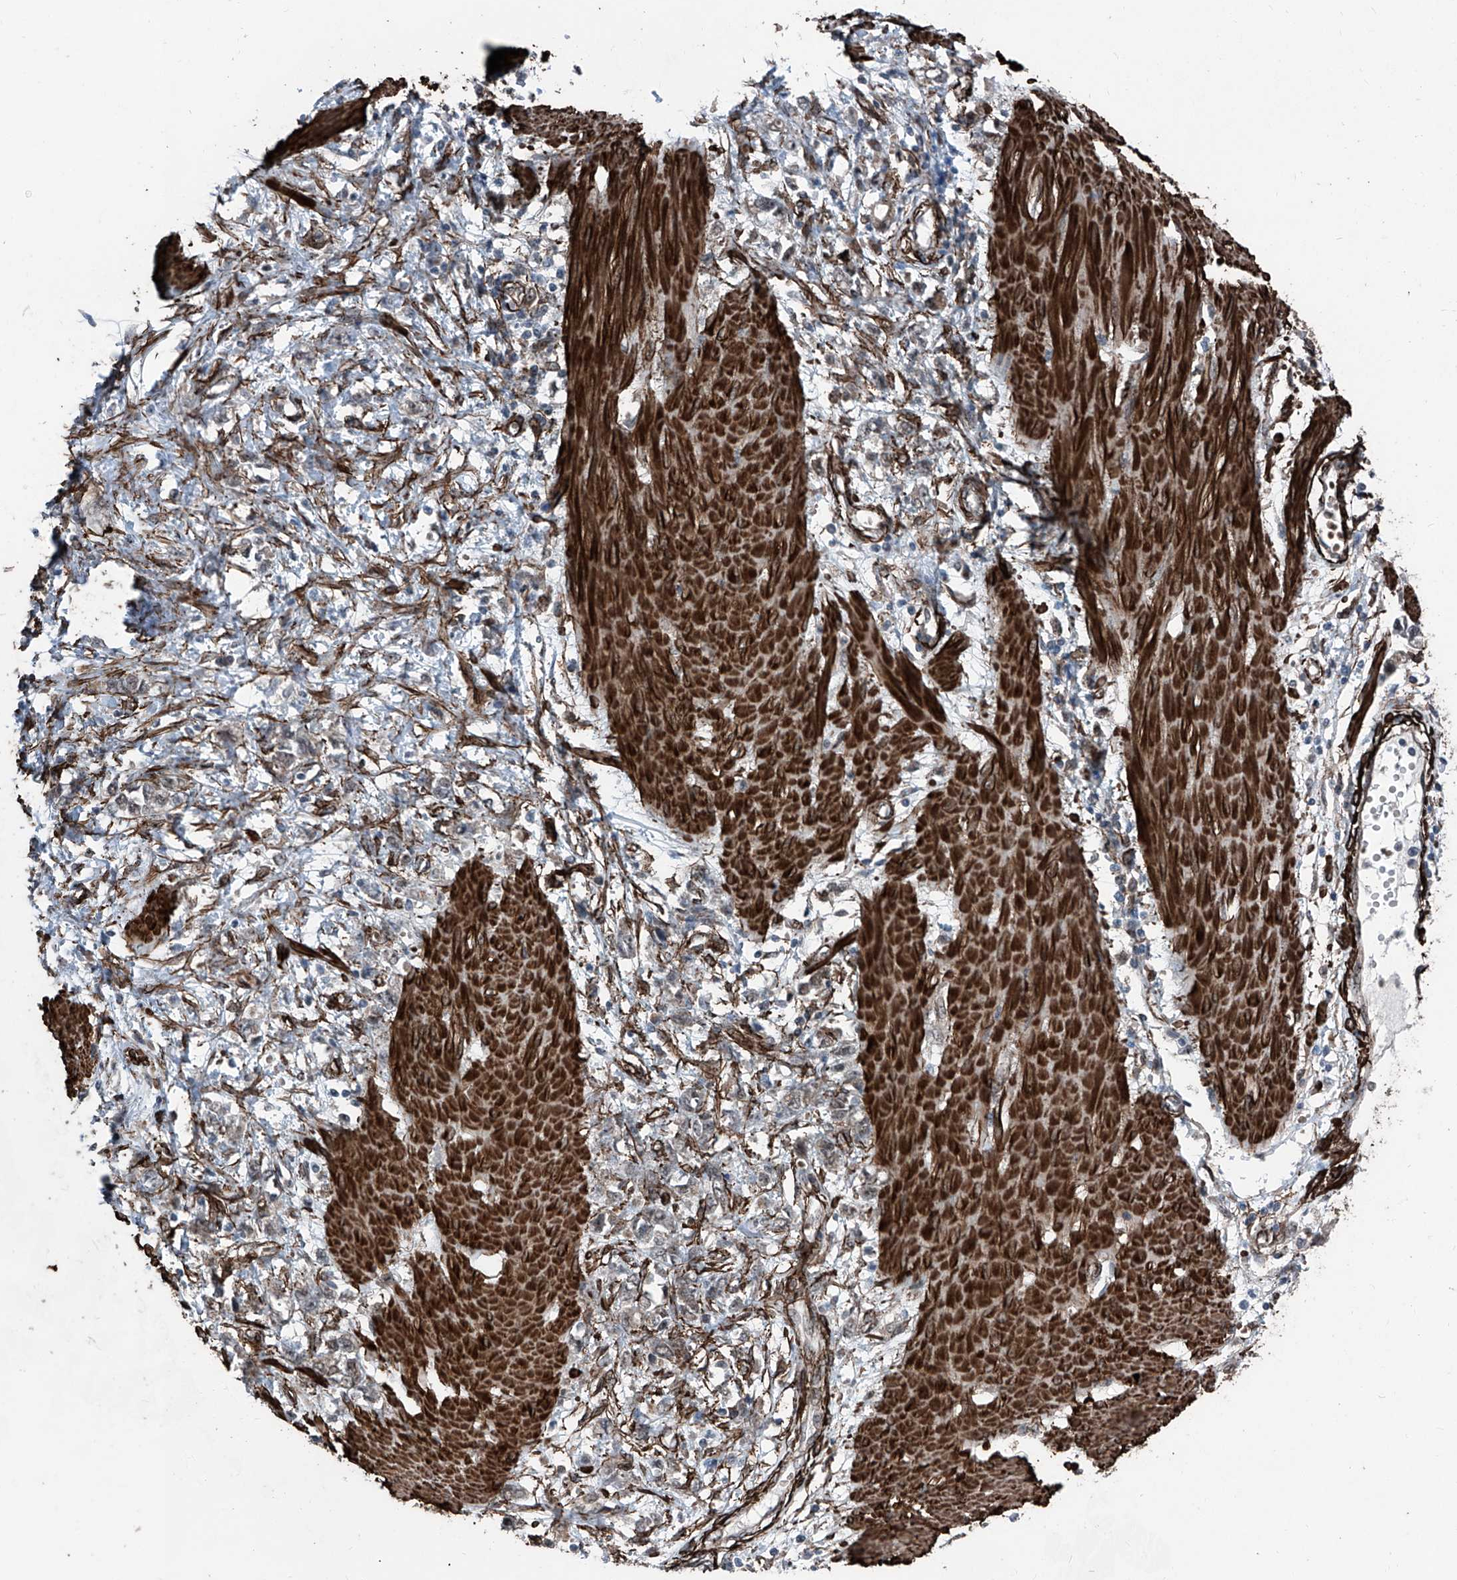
{"staining": {"intensity": "weak", "quantity": "<25%", "location": "cytoplasmic/membranous"}, "tissue": "stomach cancer", "cell_type": "Tumor cells", "image_type": "cancer", "snomed": [{"axis": "morphology", "description": "Adenocarcinoma, NOS"}, {"axis": "topography", "description": "Stomach"}], "caption": "Immunohistochemical staining of adenocarcinoma (stomach) demonstrates no significant staining in tumor cells. The staining was performed using DAB (3,3'-diaminobenzidine) to visualize the protein expression in brown, while the nuclei were stained in blue with hematoxylin (Magnification: 20x).", "gene": "COA7", "patient": {"sex": "female", "age": 76}}